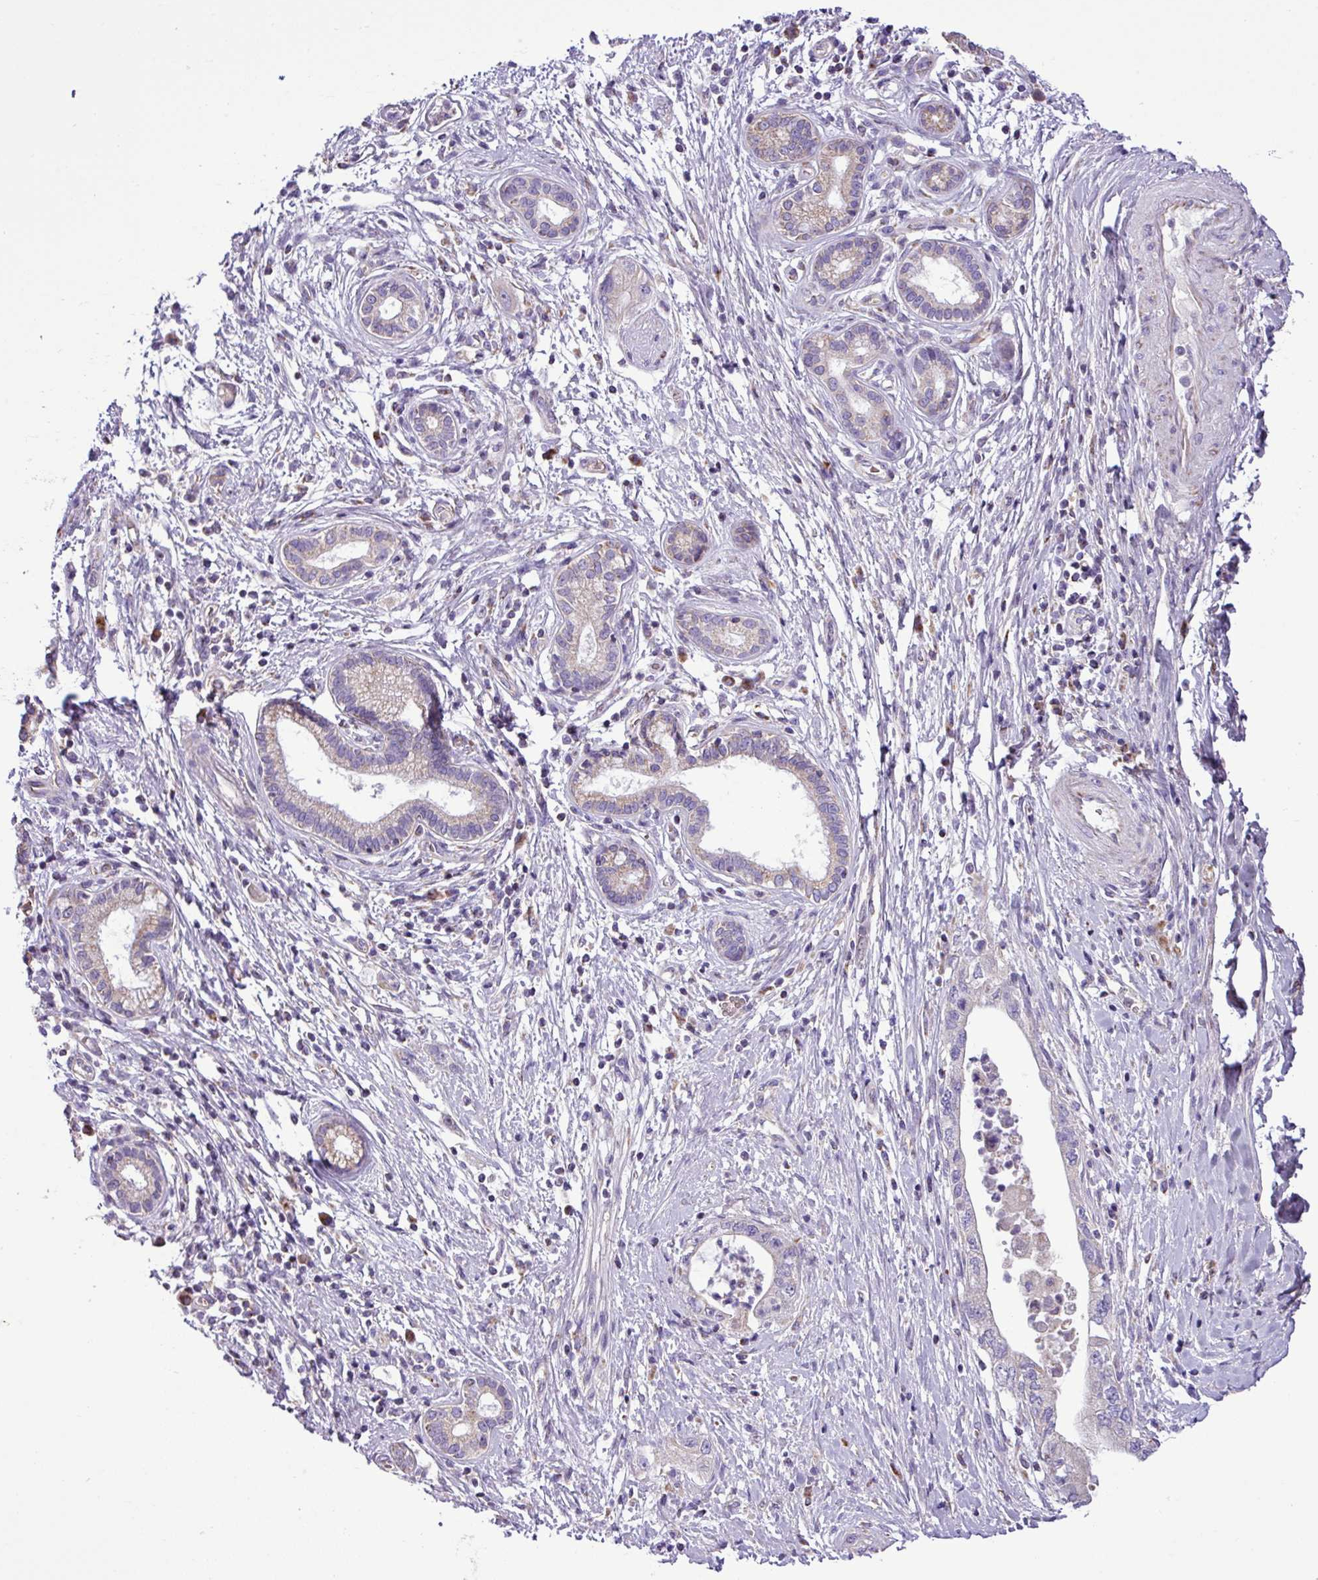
{"staining": {"intensity": "negative", "quantity": "none", "location": "none"}, "tissue": "pancreatic cancer", "cell_type": "Tumor cells", "image_type": "cancer", "snomed": [{"axis": "morphology", "description": "Adenocarcinoma, NOS"}, {"axis": "topography", "description": "Pancreas"}], "caption": "Immunohistochemistry (IHC) micrograph of adenocarcinoma (pancreatic) stained for a protein (brown), which demonstrates no staining in tumor cells.", "gene": "FAM183A", "patient": {"sex": "female", "age": 73}}